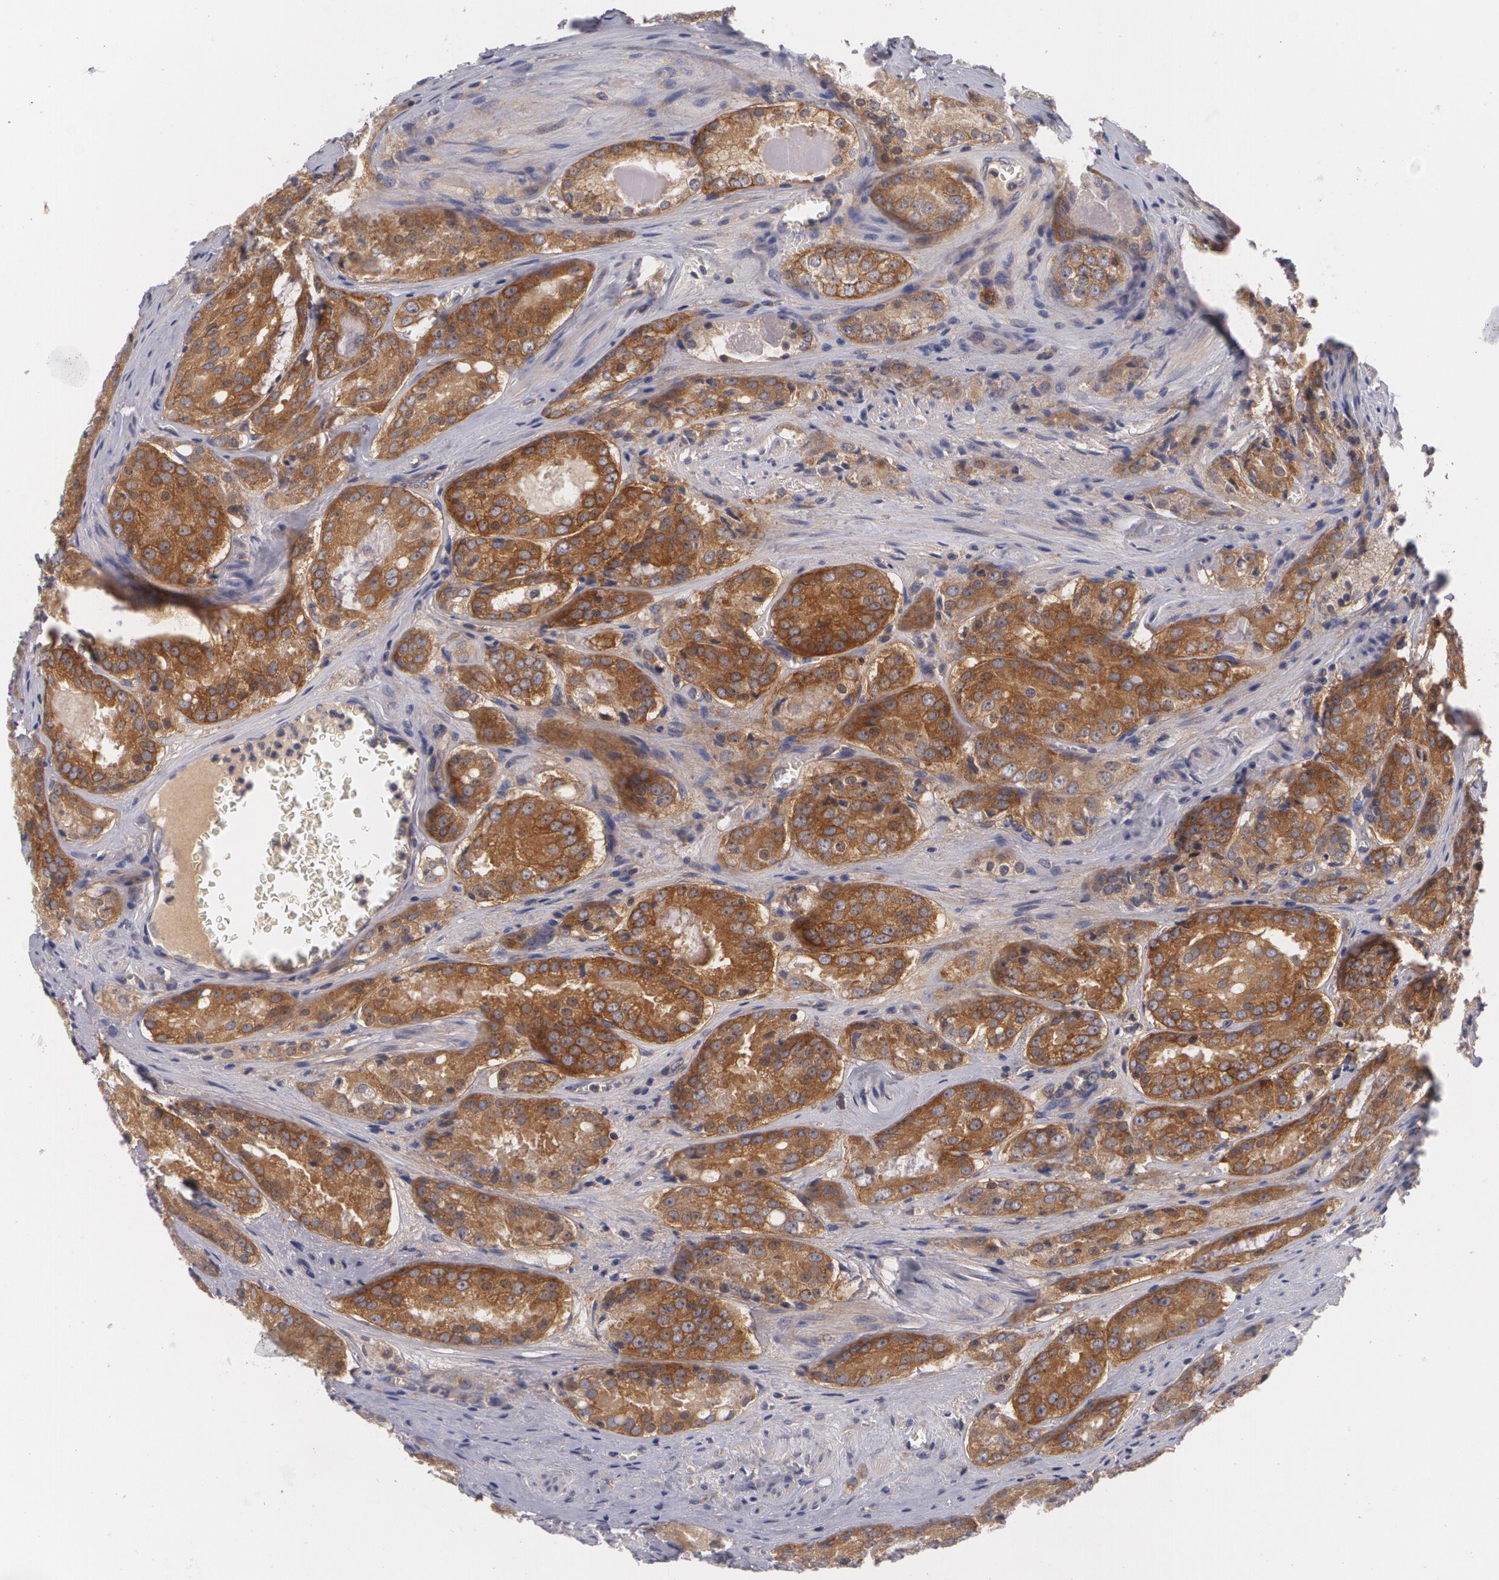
{"staining": {"intensity": "strong", "quantity": ">75%", "location": "cytoplasmic/membranous"}, "tissue": "prostate cancer", "cell_type": "Tumor cells", "image_type": "cancer", "snomed": [{"axis": "morphology", "description": "Adenocarcinoma, Medium grade"}, {"axis": "topography", "description": "Prostate"}], "caption": "Prostate cancer stained with a protein marker displays strong staining in tumor cells.", "gene": "CASK", "patient": {"sex": "male", "age": 60}}